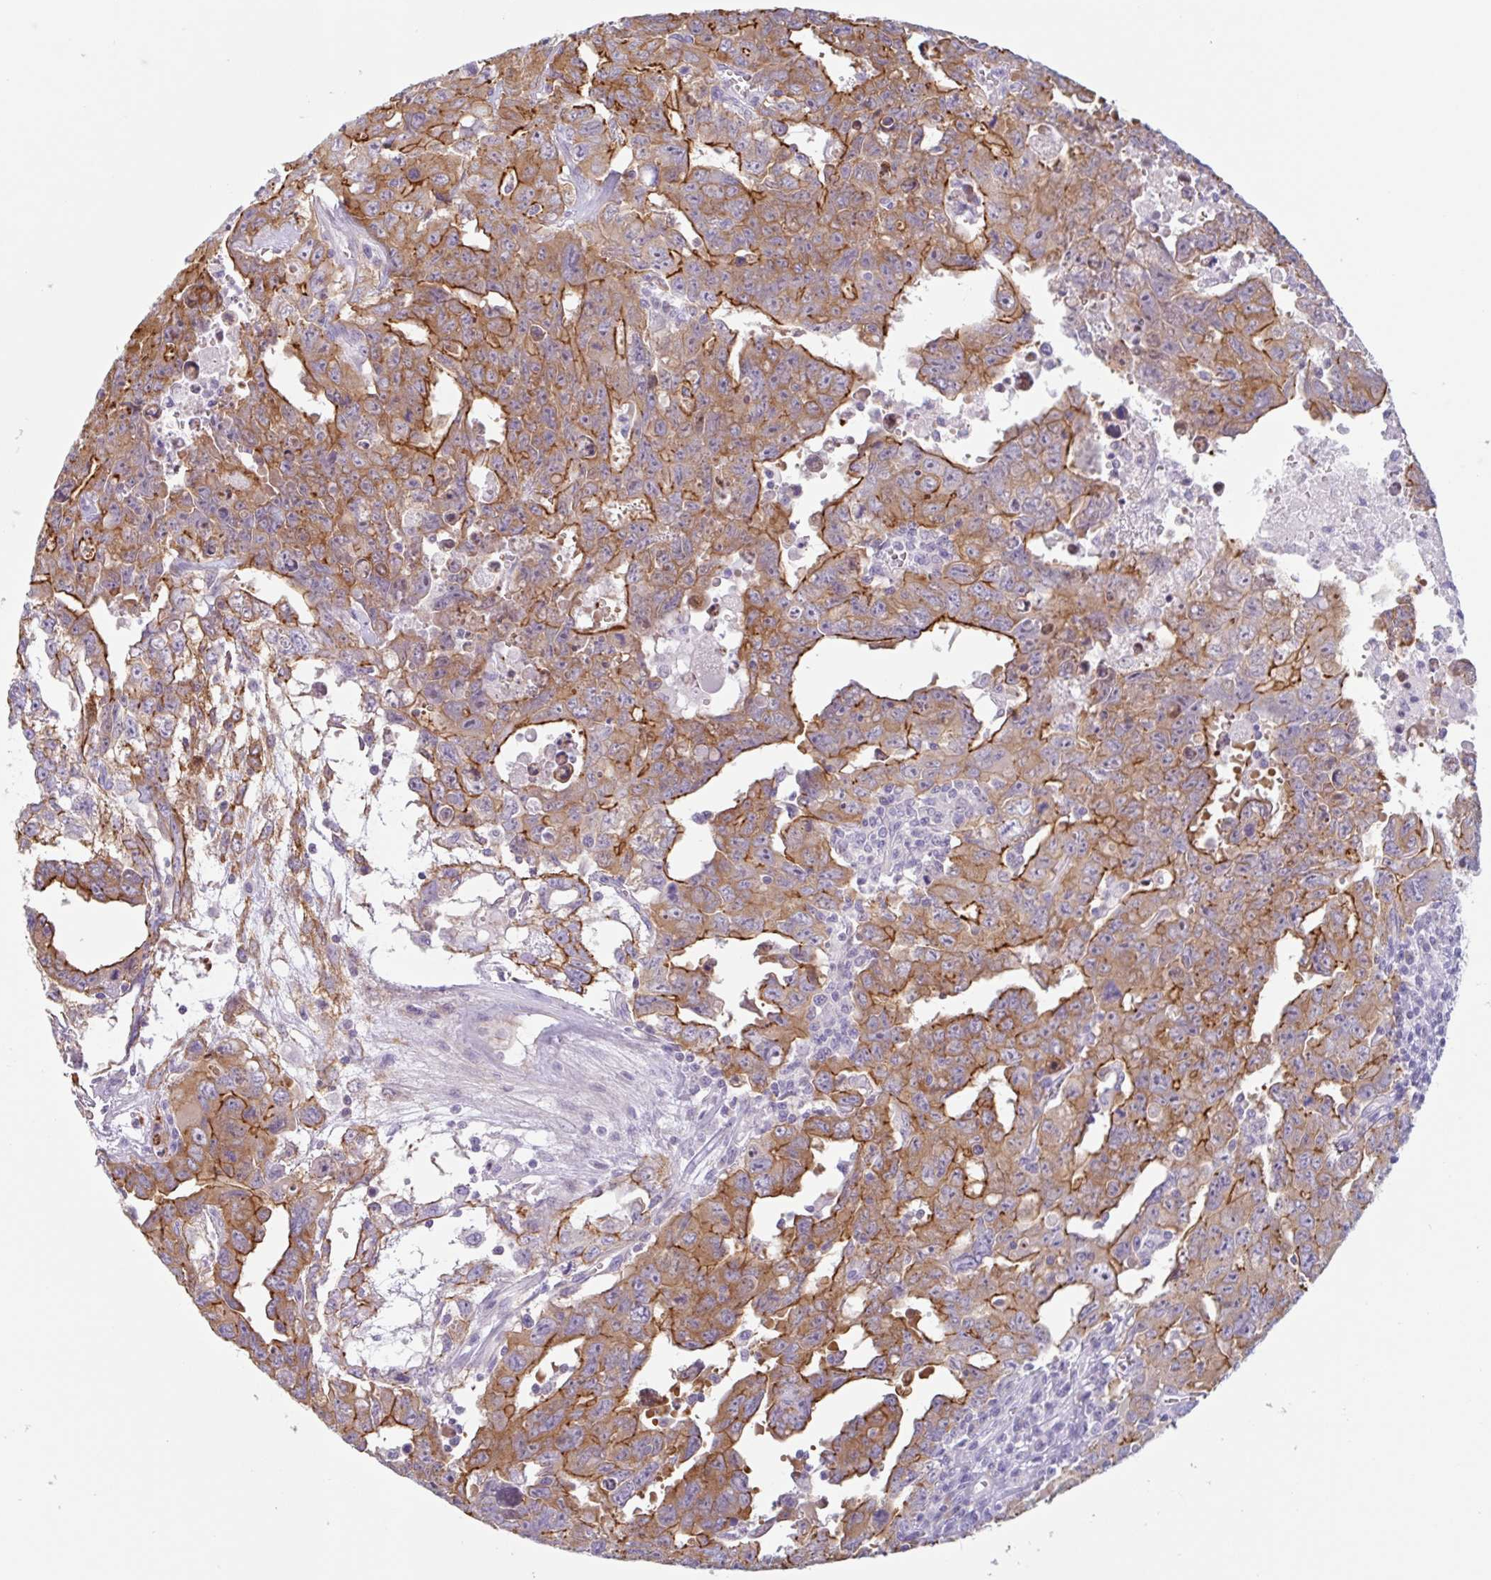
{"staining": {"intensity": "moderate", "quantity": ">75%", "location": "cytoplasmic/membranous"}, "tissue": "testis cancer", "cell_type": "Tumor cells", "image_type": "cancer", "snomed": [{"axis": "morphology", "description": "Carcinoma, Embryonal, NOS"}, {"axis": "topography", "description": "Testis"}], "caption": "DAB immunohistochemical staining of embryonal carcinoma (testis) shows moderate cytoplasmic/membranous protein positivity in about >75% of tumor cells.", "gene": "MYH10", "patient": {"sex": "male", "age": 24}}